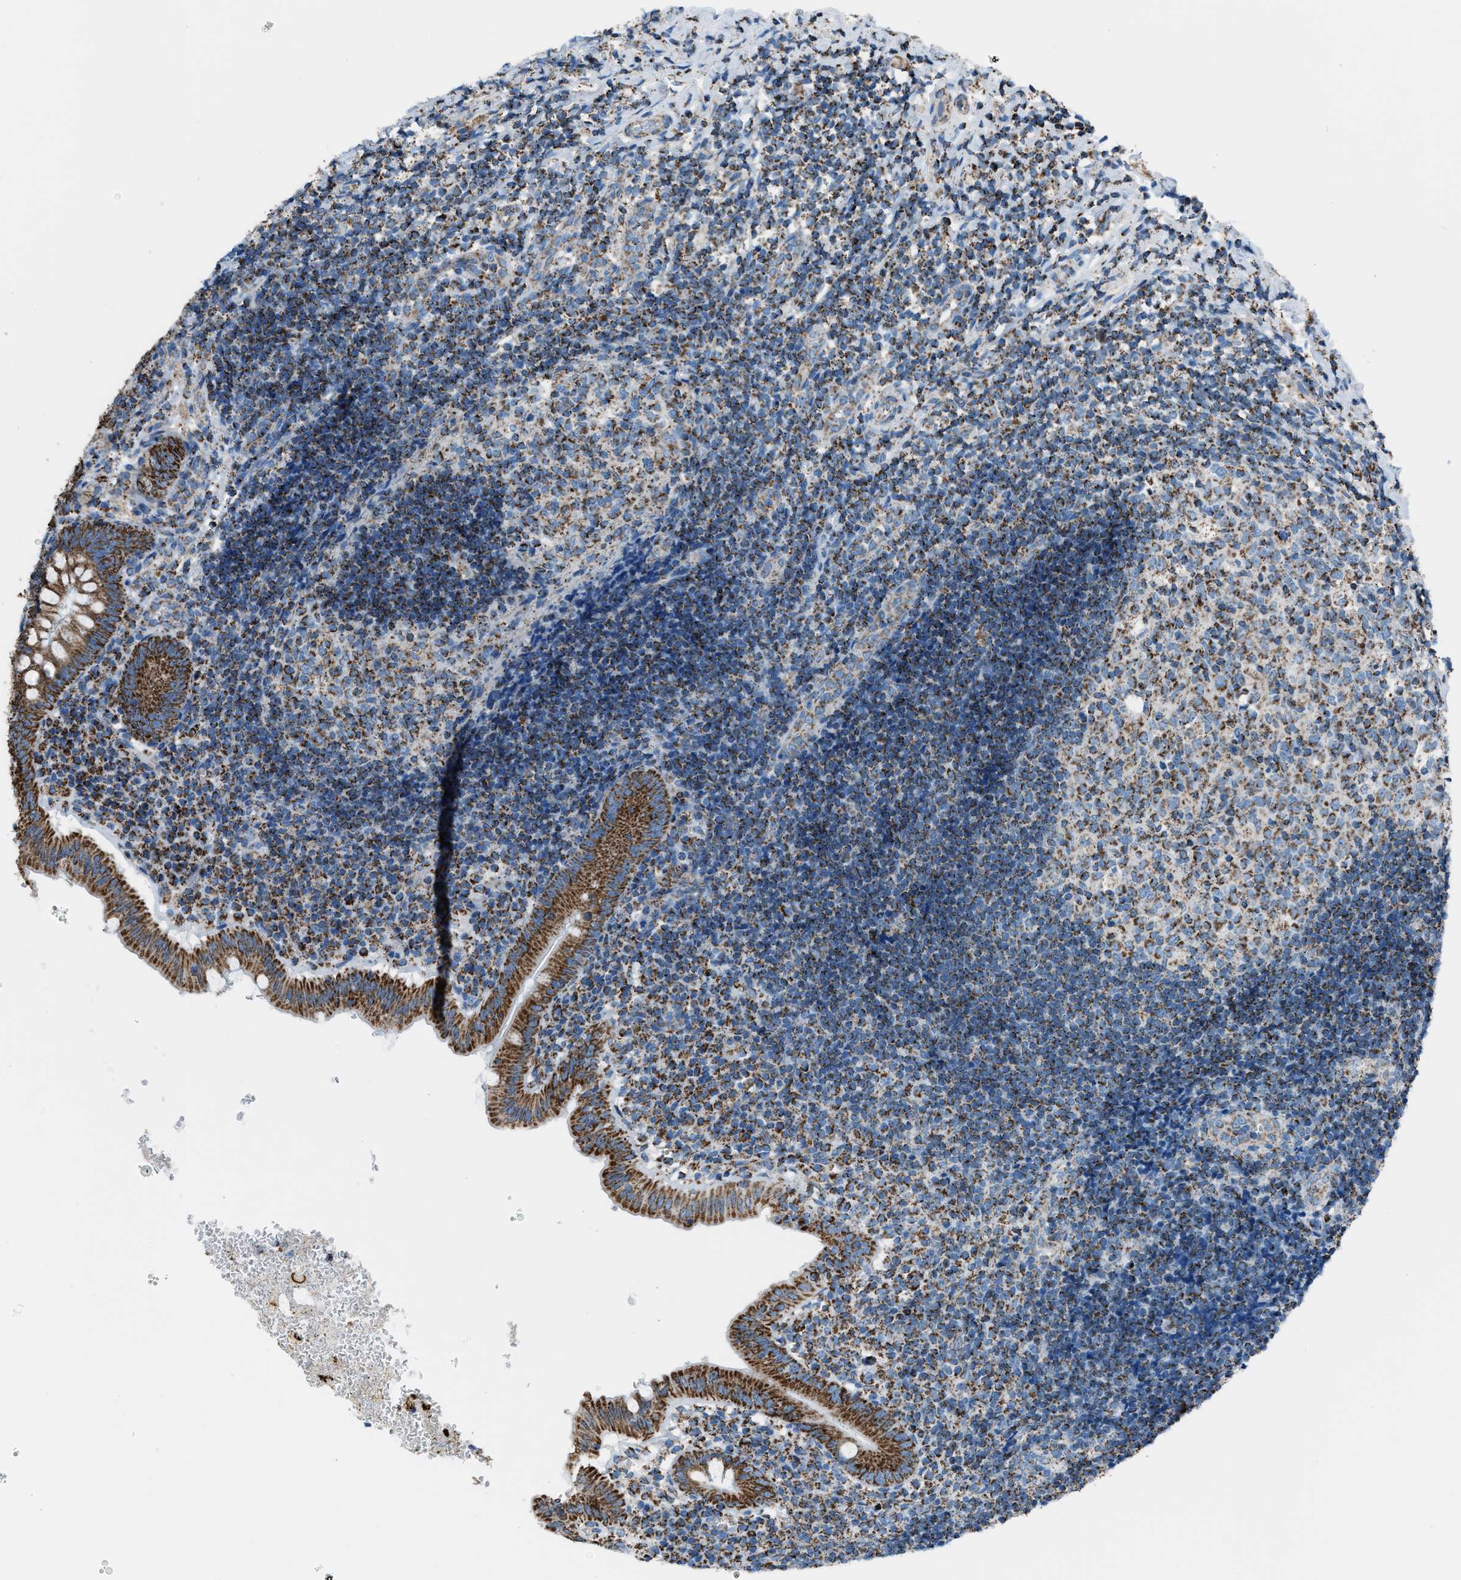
{"staining": {"intensity": "strong", "quantity": ">75%", "location": "cytoplasmic/membranous"}, "tissue": "appendix", "cell_type": "Glandular cells", "image_type": "normal", "snomed": [{"axis": "morphology", "description": "Normal tissue, NOS"}, {"axis": "topography", "description": "Appendix"}], "caption": "DAB immunohistochemical staining of benign appendix exhibits strong cytoplasmic/membranous protein positivity in approximately >75% of glandular cells. (DAB IHC, brown staining for protein, blue staining for nuclei).", "gene": "MDH2", "patient": {"sex": "male", "age": 8}}